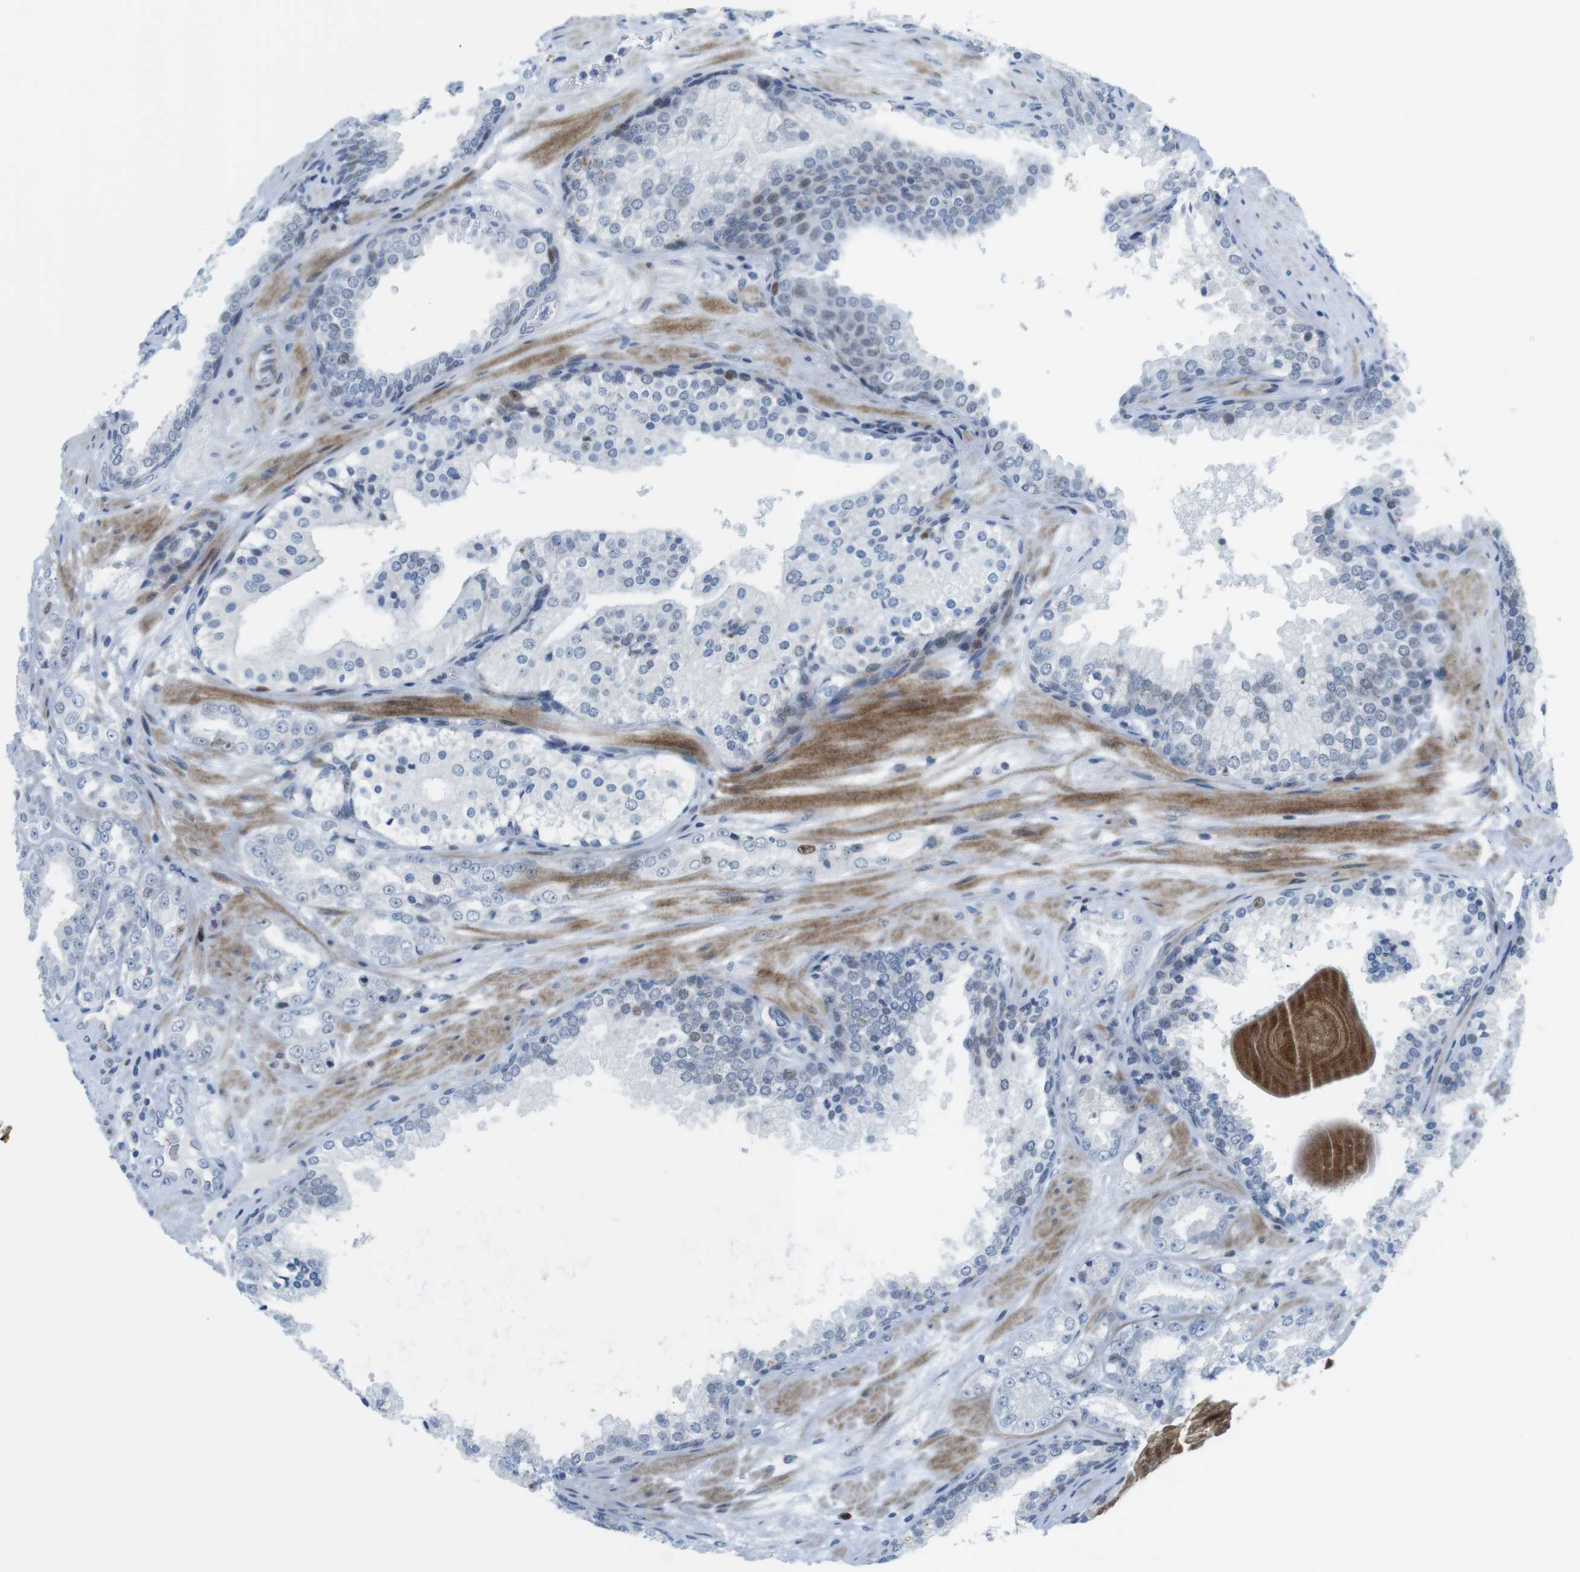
{"staining": {"intensity": "negative", "quantity": "none", "location": "none"}, "tissue": "prostate cancer", "cell_type": "Tumor cells", "image_type": "cancer", "snomed": [{"axis": "morphology", "description": "Adenocarcinoma, High grade"}, {"axis": "topography", "description": "Prostate"}], "caption": "A photomicrograph of human adenocarcinoma (high-grade) (prostate) is negative for staining in tumor cells. Nuclei are stained in blue.", "gene": "CHAF1A", "patient": {"sex": "male", "age": 65}}